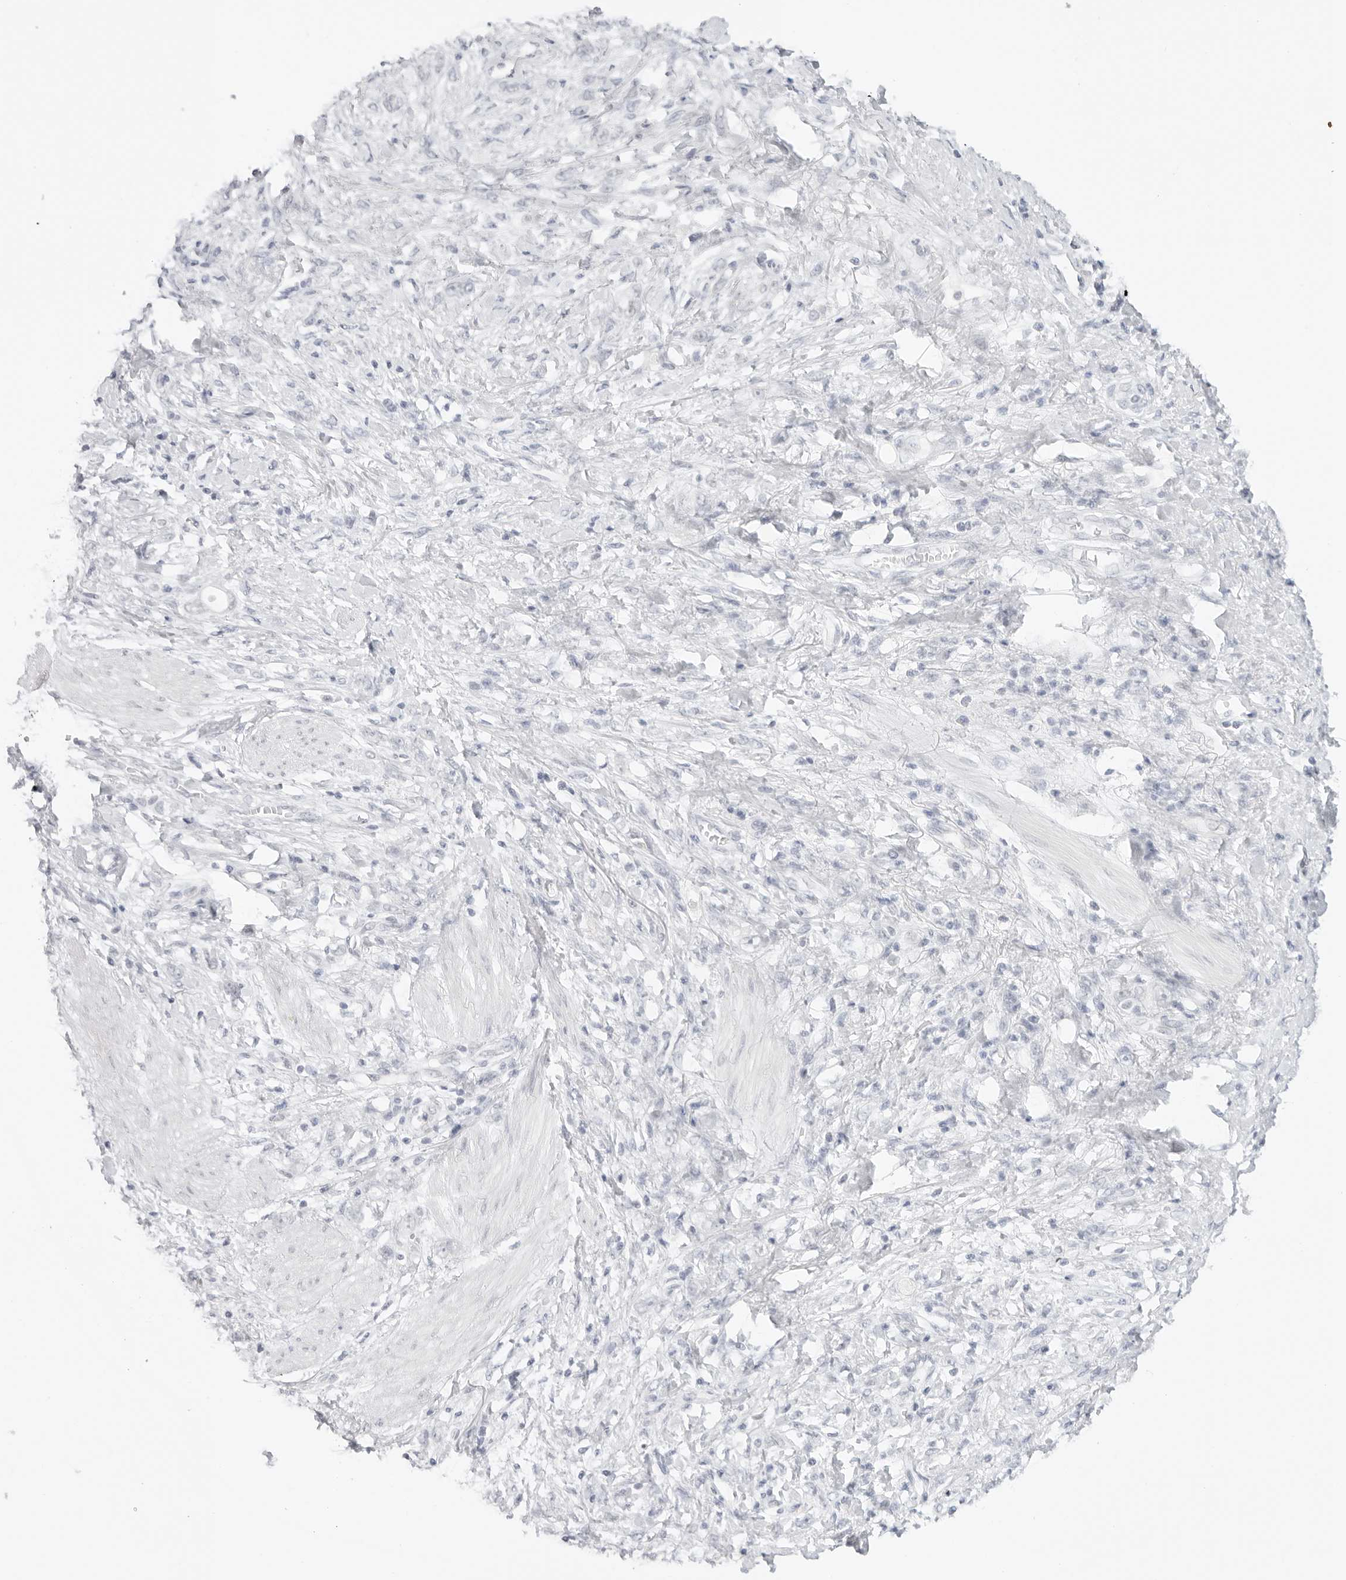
{"staining": {"intensity": "negative", "quantity": "none", "location": "none"}, "tissue": "stomach cancer", "cell_type": "Tumor cells", "image_type": "cancer", "snomed": [{"axis": "morphology", "description": "Adenocarcinoma, NOS"}, {"axis": "topography", "description": "Stomach"}], "caption": "The histopathology image displays no staining of tumor cells in stomach cancer.", "gene": "MED18", "patient": {"sex": "female", "age": 76}}